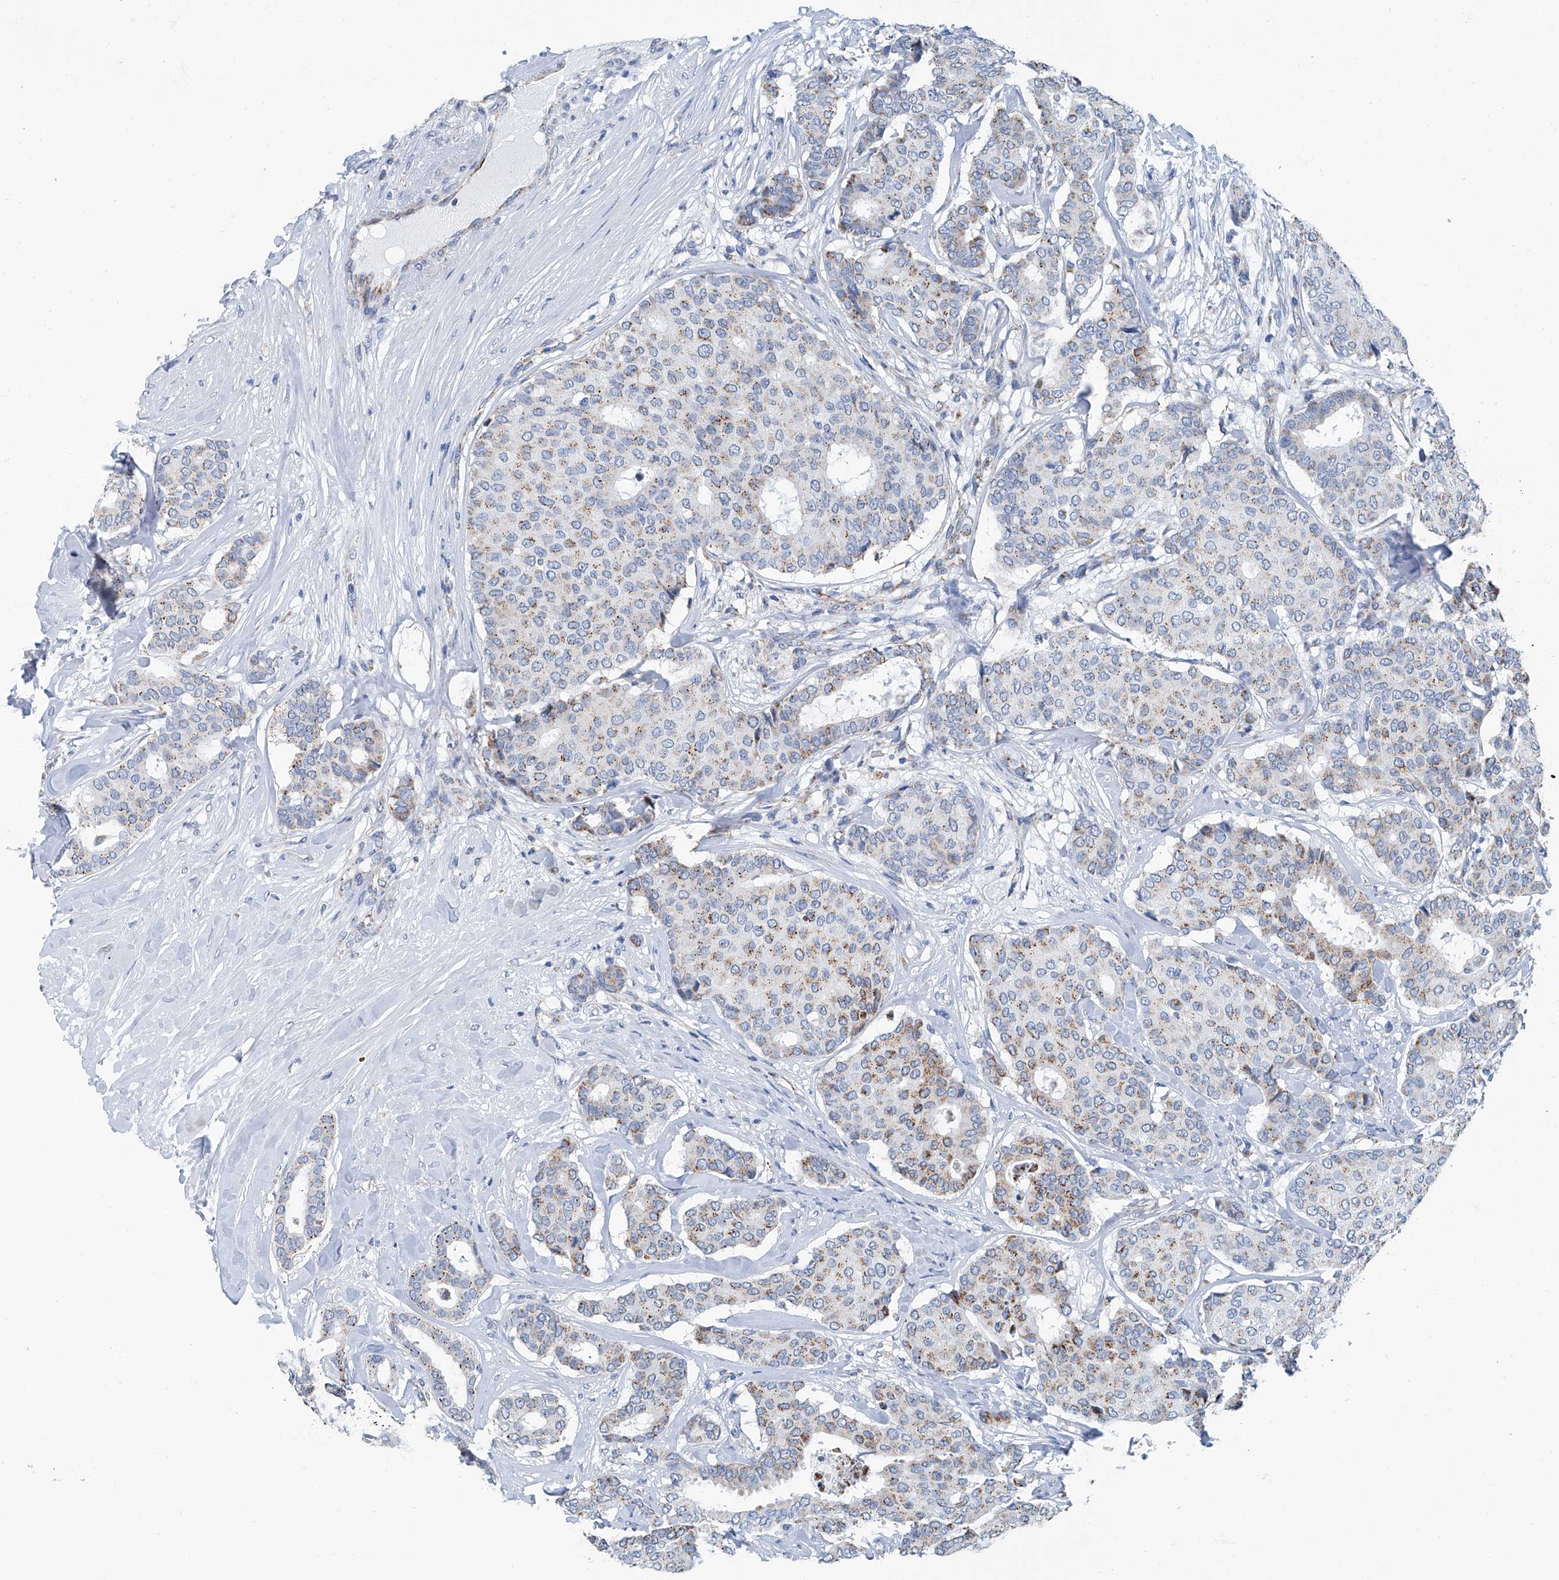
{"staining": {"intensity": "moderate", "quantity": "<25%", "location": "cytoplasmic/membranous"}, "tissue": "breast cancer", "cell_type": "Tumor cells", "image_type": "cancer", "snomed": [{"axis": "morphology", "description": "Duct carcinoma"}, {"axis": "topography", "description": "Breast"}], "caption": "Human breast cancer (intraductal carcinoma) stained with a brown dye reveals moderate cytoplasmic/membranous positive staining in approximately <25% of tumor cells.", "gene": "MT-ND1", "patient": {"sex": "female", "age": 75}}